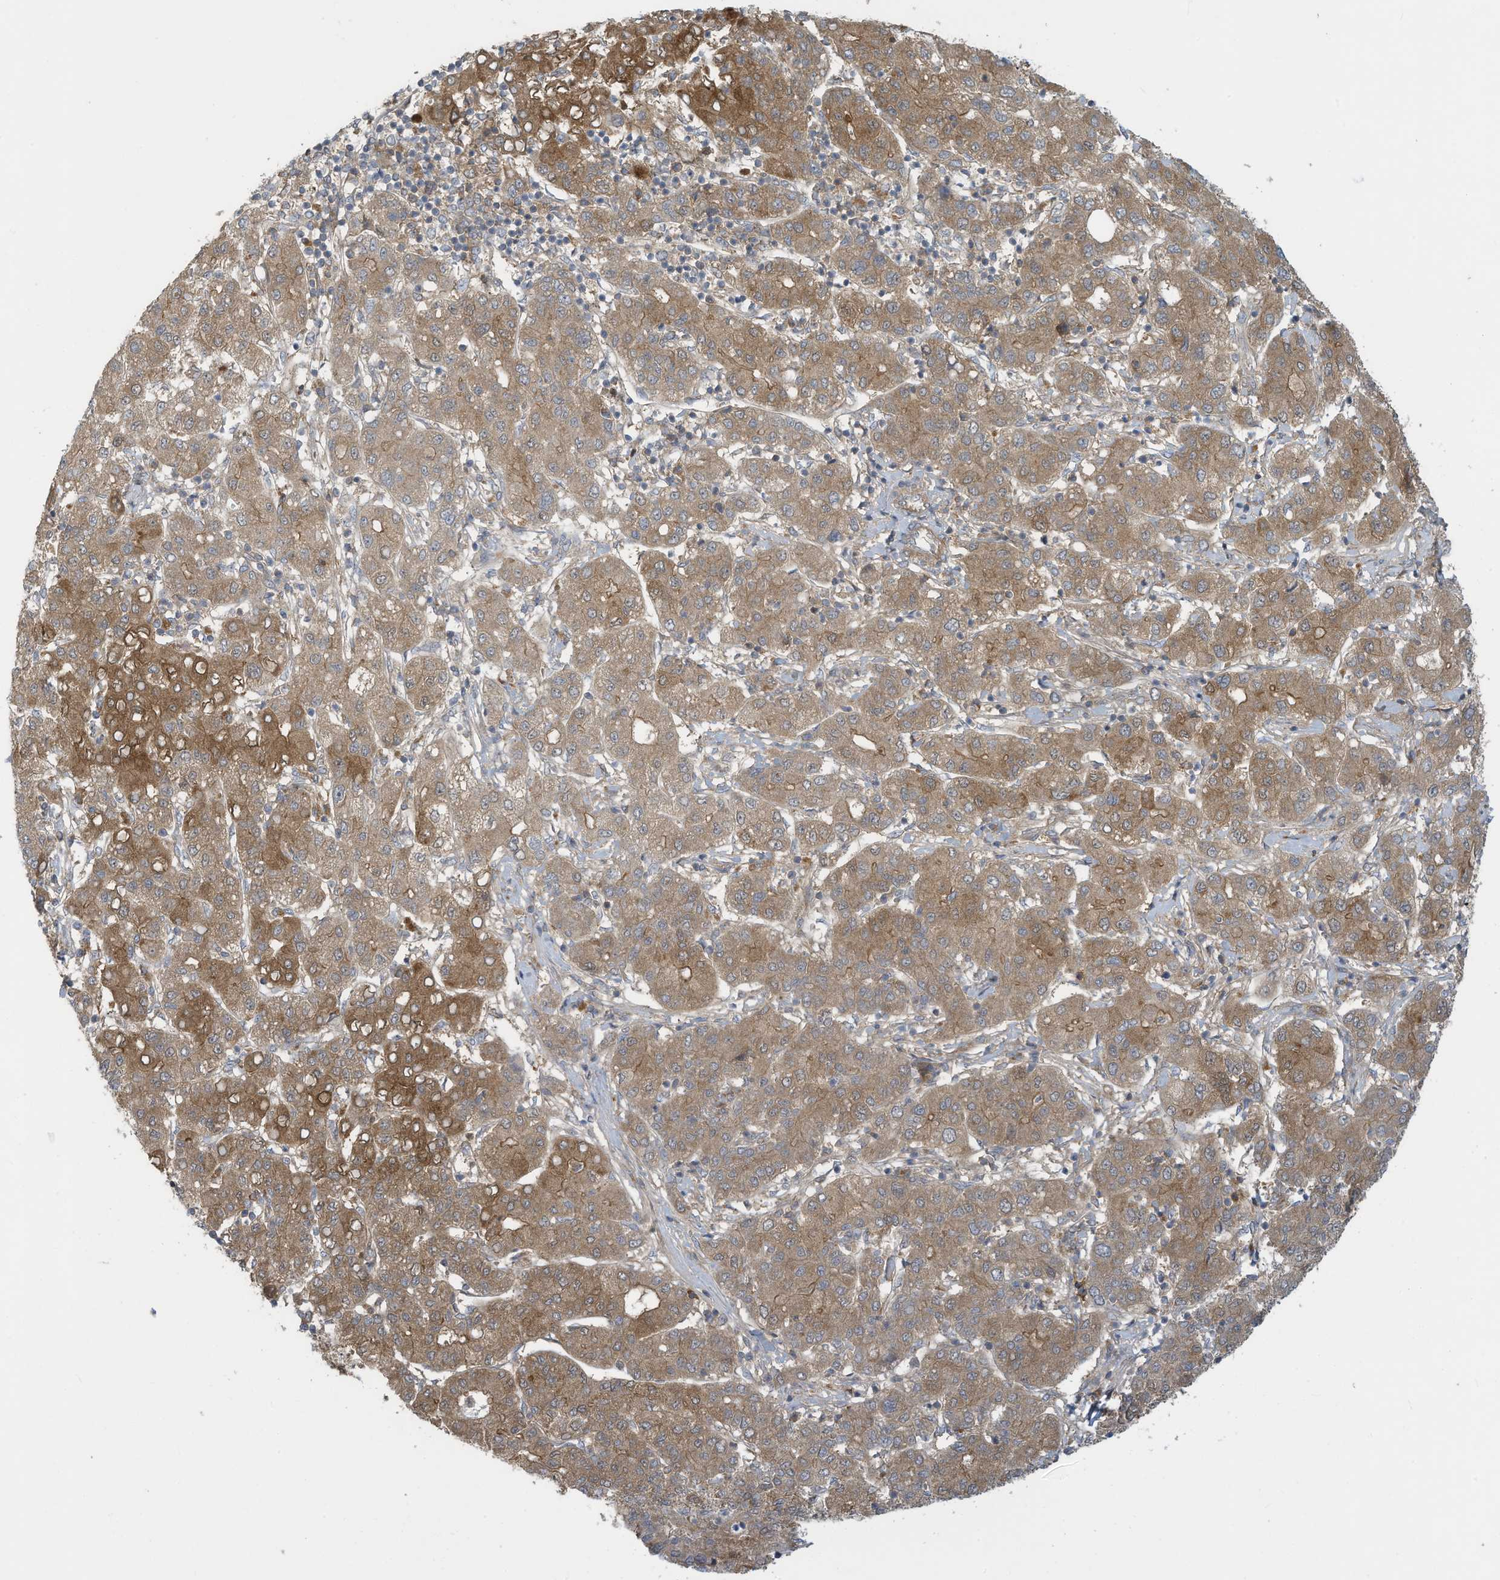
{"staining": {"intensity": "moderate", "quantity": ">75%", "location": "cytoplasmic/membranous"}, "tissue": "liver cancer", "cell_type": "Tumor cells", "image_type": "cancer", "snomed": [{"axis": "morphology", "description": "Carcinoma, Hepatocellular, NOS"}, {"axis": "topography", "description": "Liver"}], "caption": "The immunohistochemical stain highlights moderate cytoplasmic/membranous positivity in tumor cells of liver hepatocellular carcinoma tissue.", "gene": "ADI1", "patient": {"sex": "male", "age": 65}}